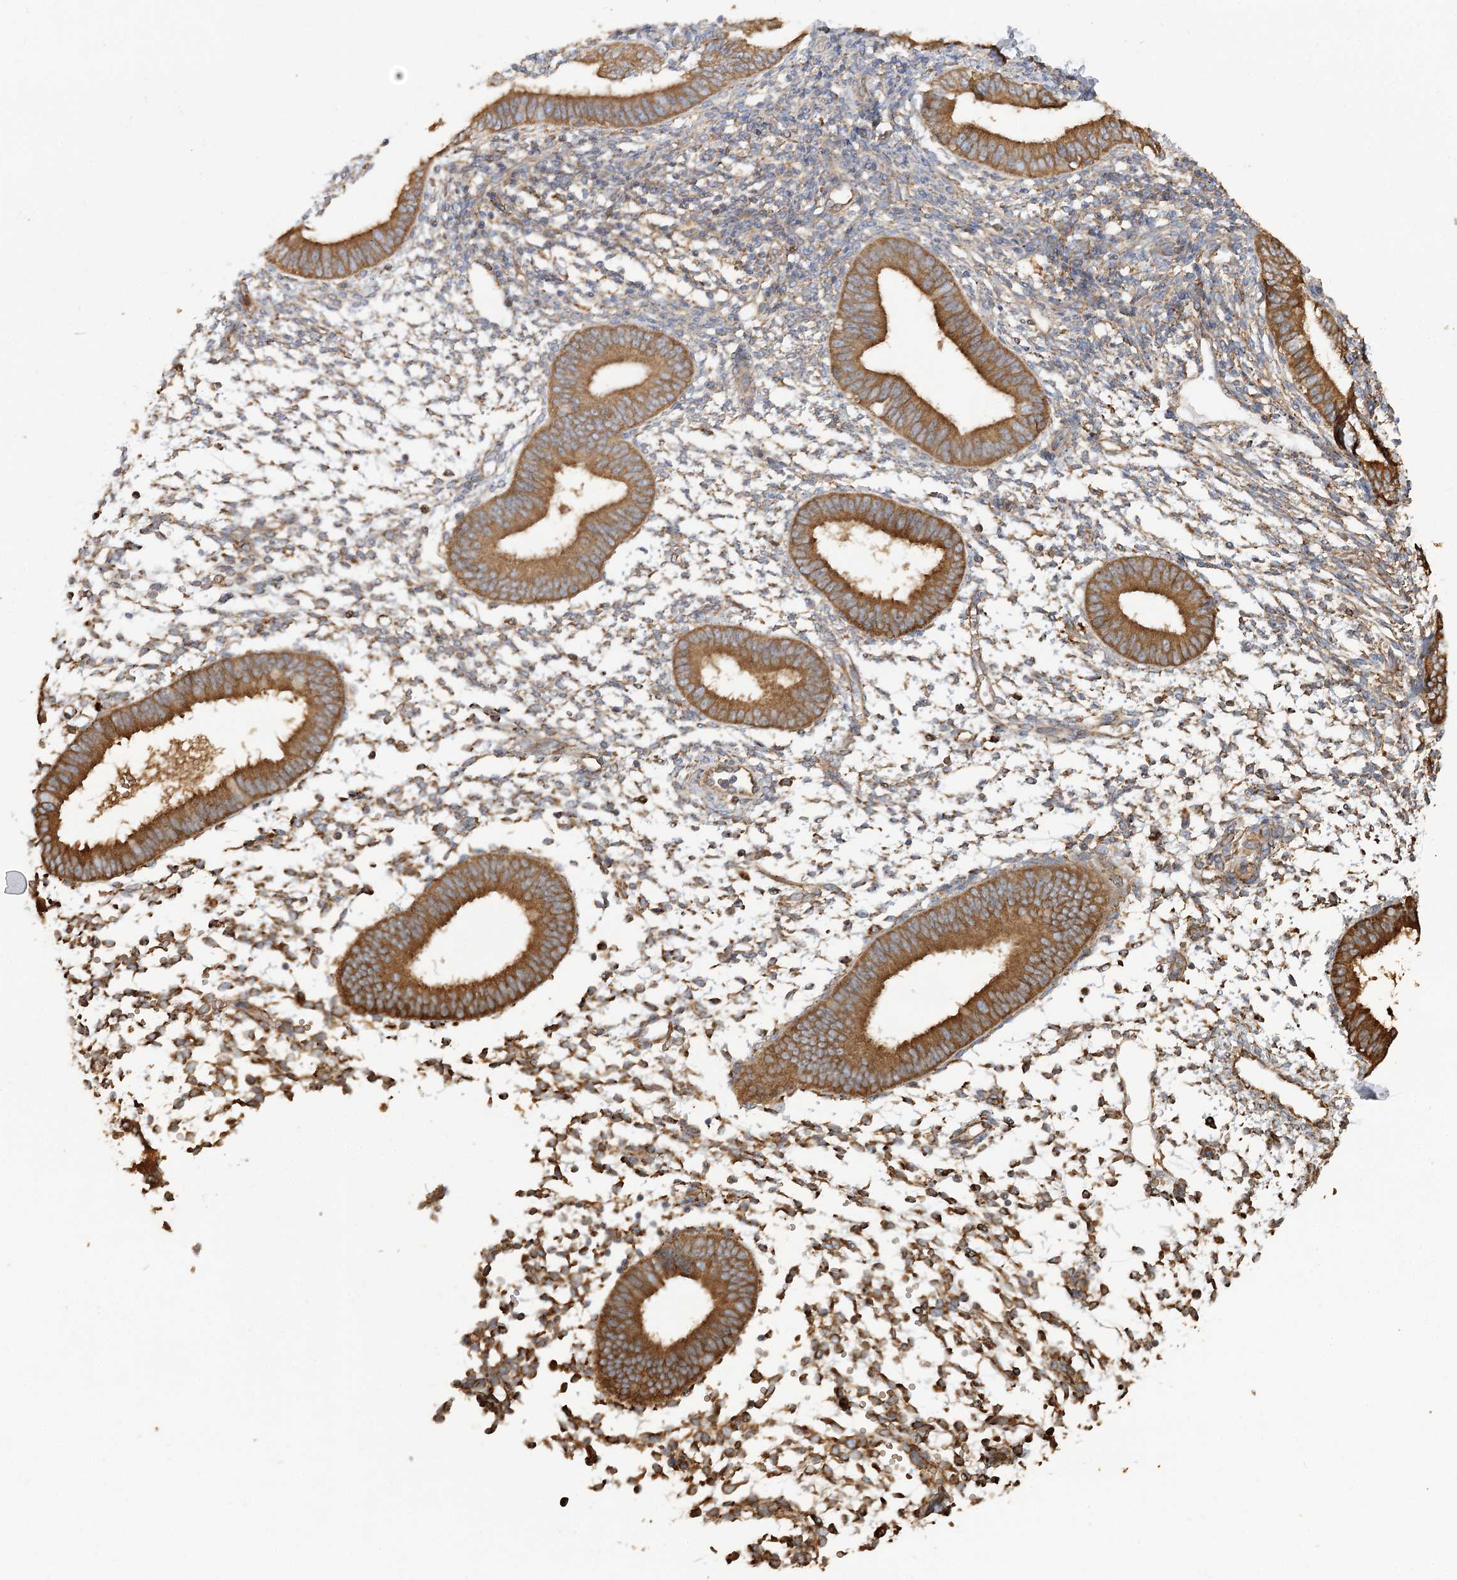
{"staining": {"intensity": "moderate", "quantity": "25%-75%", "location": "cytoplasmic/membranous"}, "tissue": "endometrium", "cell_type": "Cells in endometrial stroma", "image_type": "normal", "snomed": [{"axis": "morphology", "description": "Normal tissue, NOS"}, {"axis": "topography", "description": "Uterus"}, {"axis": "topography", "description": "Endometrium"}], "caption": "High-power microscopy captured an immunohistochemistry (IHC) photomicrograph of normal endometrium, revealing moderate cytoplasmic/membranous staining in about 25%-75% of cells in endometrial stroma.", "gene": "ACAP2", "patient": {"sex": "female", "age": 48}}